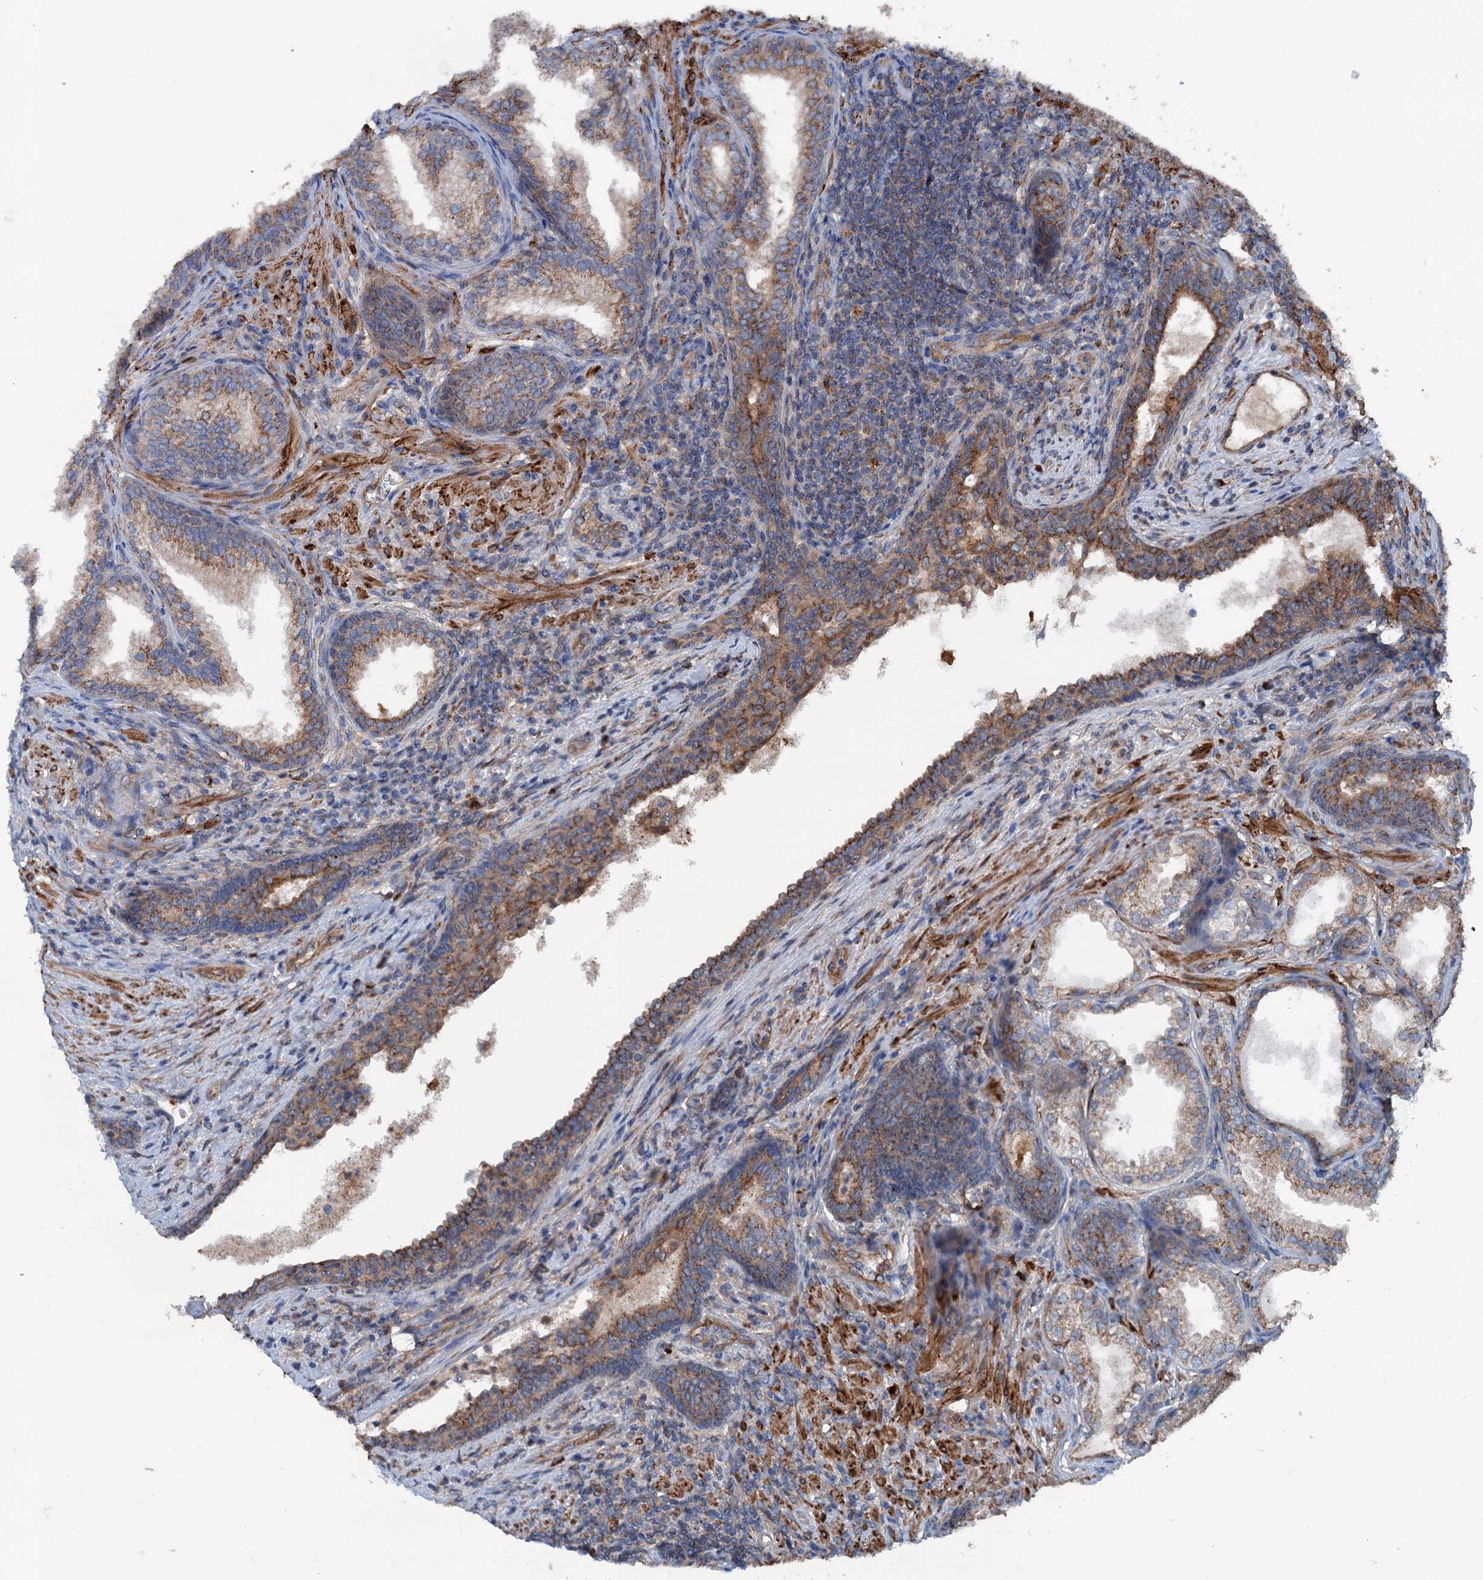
{"staining": {"intensity": "moderate", "quantity": ">75%", "location": "cytoplasmic/membranous"}, "tissue": "prostate", "cell_type": "Glandular cells", "image_type": "normal", "snomed": [{"axis": "morphology", "description": "Normal tissue, NOS"}, {"axis": "topography", "description": "Prostate"}], "caption": "Glandular cells display medium levels of moderate cytoplasmic/membranous expression in about >75% of cells in unremarkable human prostate.", "gene": "CALCOCO1", "patient": {"sex": "male", "age": 76}}